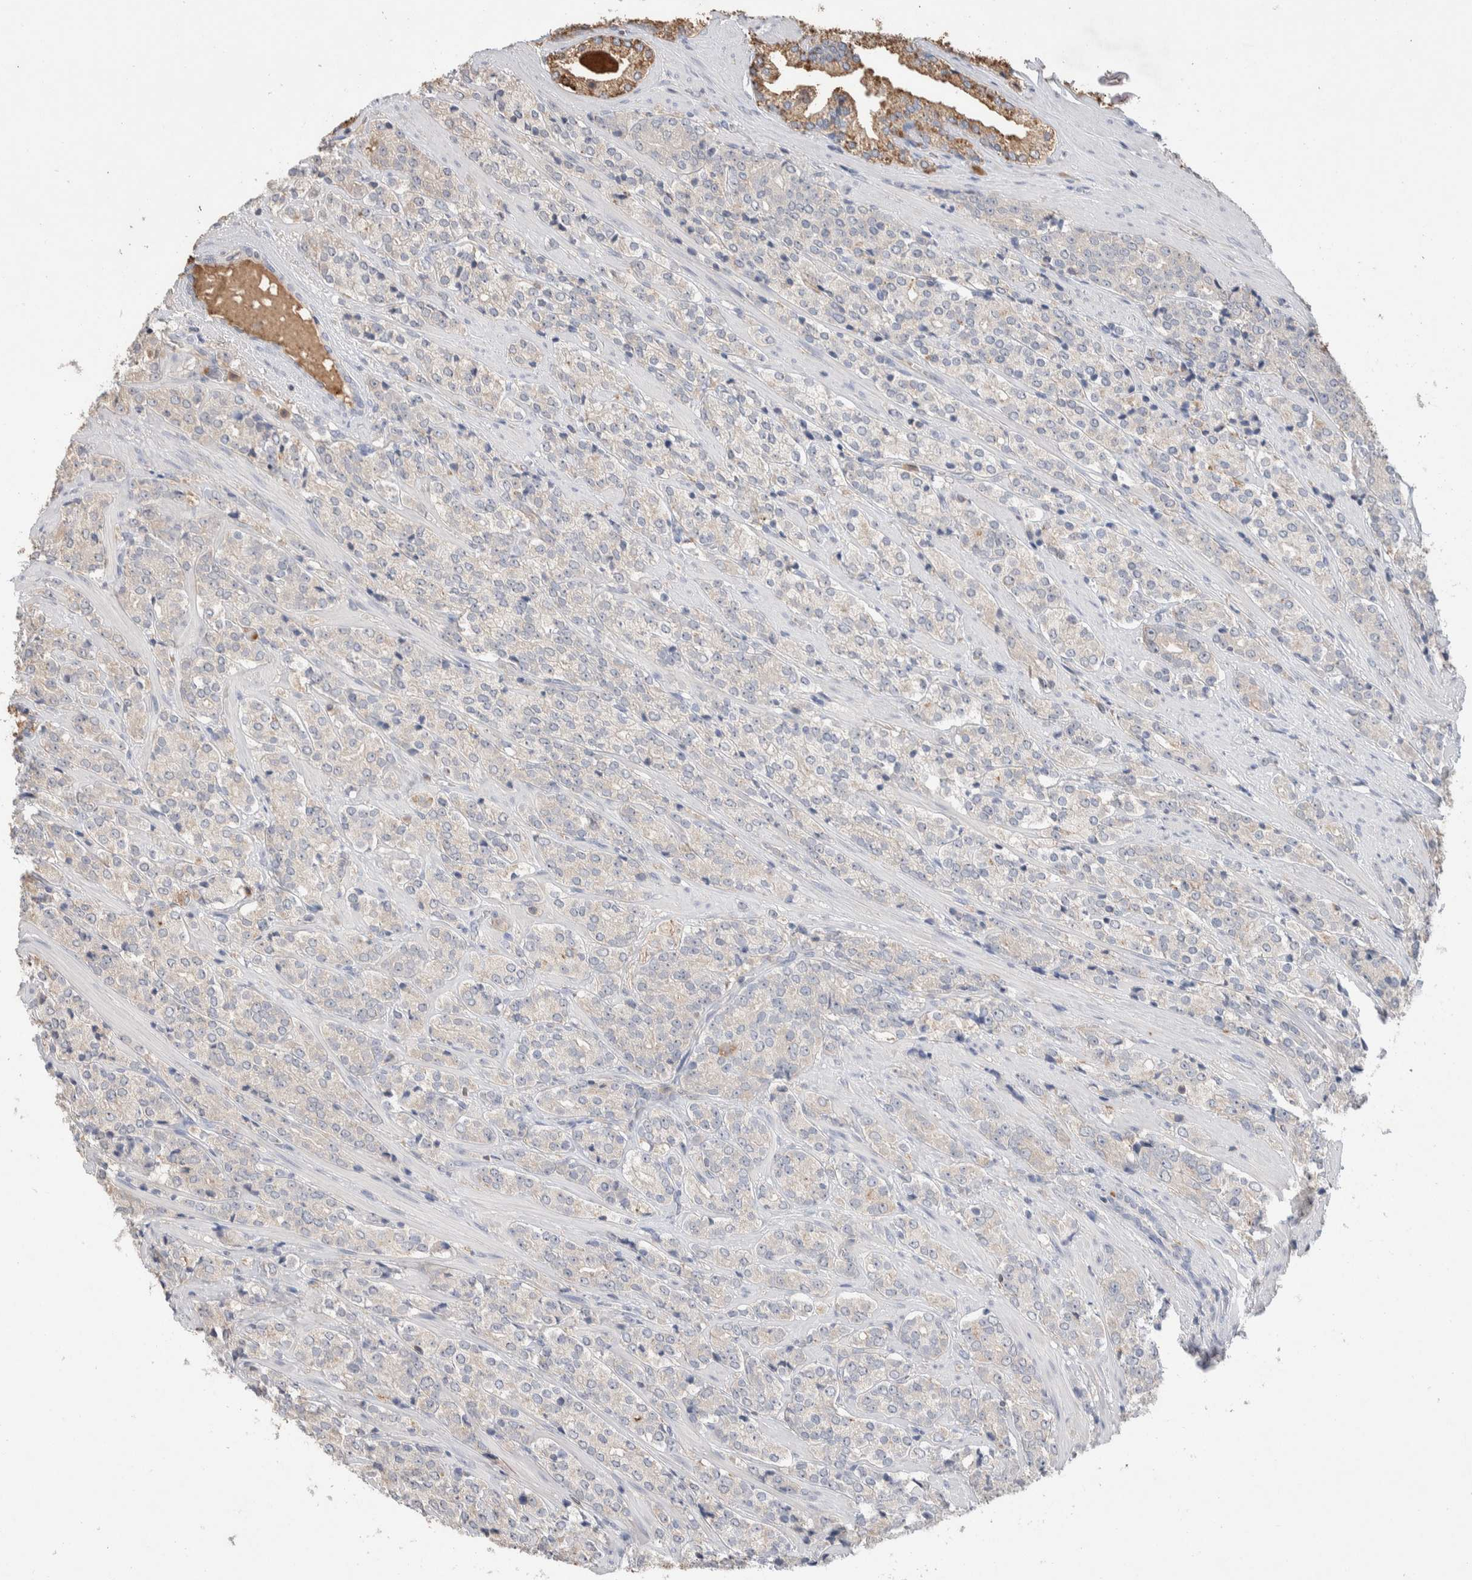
{"staining": {"intensity": "negative", "quantity": "none", "location": "none"}, "tissue": "prostate cancer", "cell_type": "Tumor cells", "image_type": "cancer", "snomed": [{"axis": "morphology", "description": "Adenocarcinoma, High grade"}, {"axis": "topography", "description": "Prostate"}], "caption": "The histopathology image shows no significant expression in tumor cells of prostate cancer.", "gene": "FFAR2", "patient": {"sex": "male", "age": 71}}